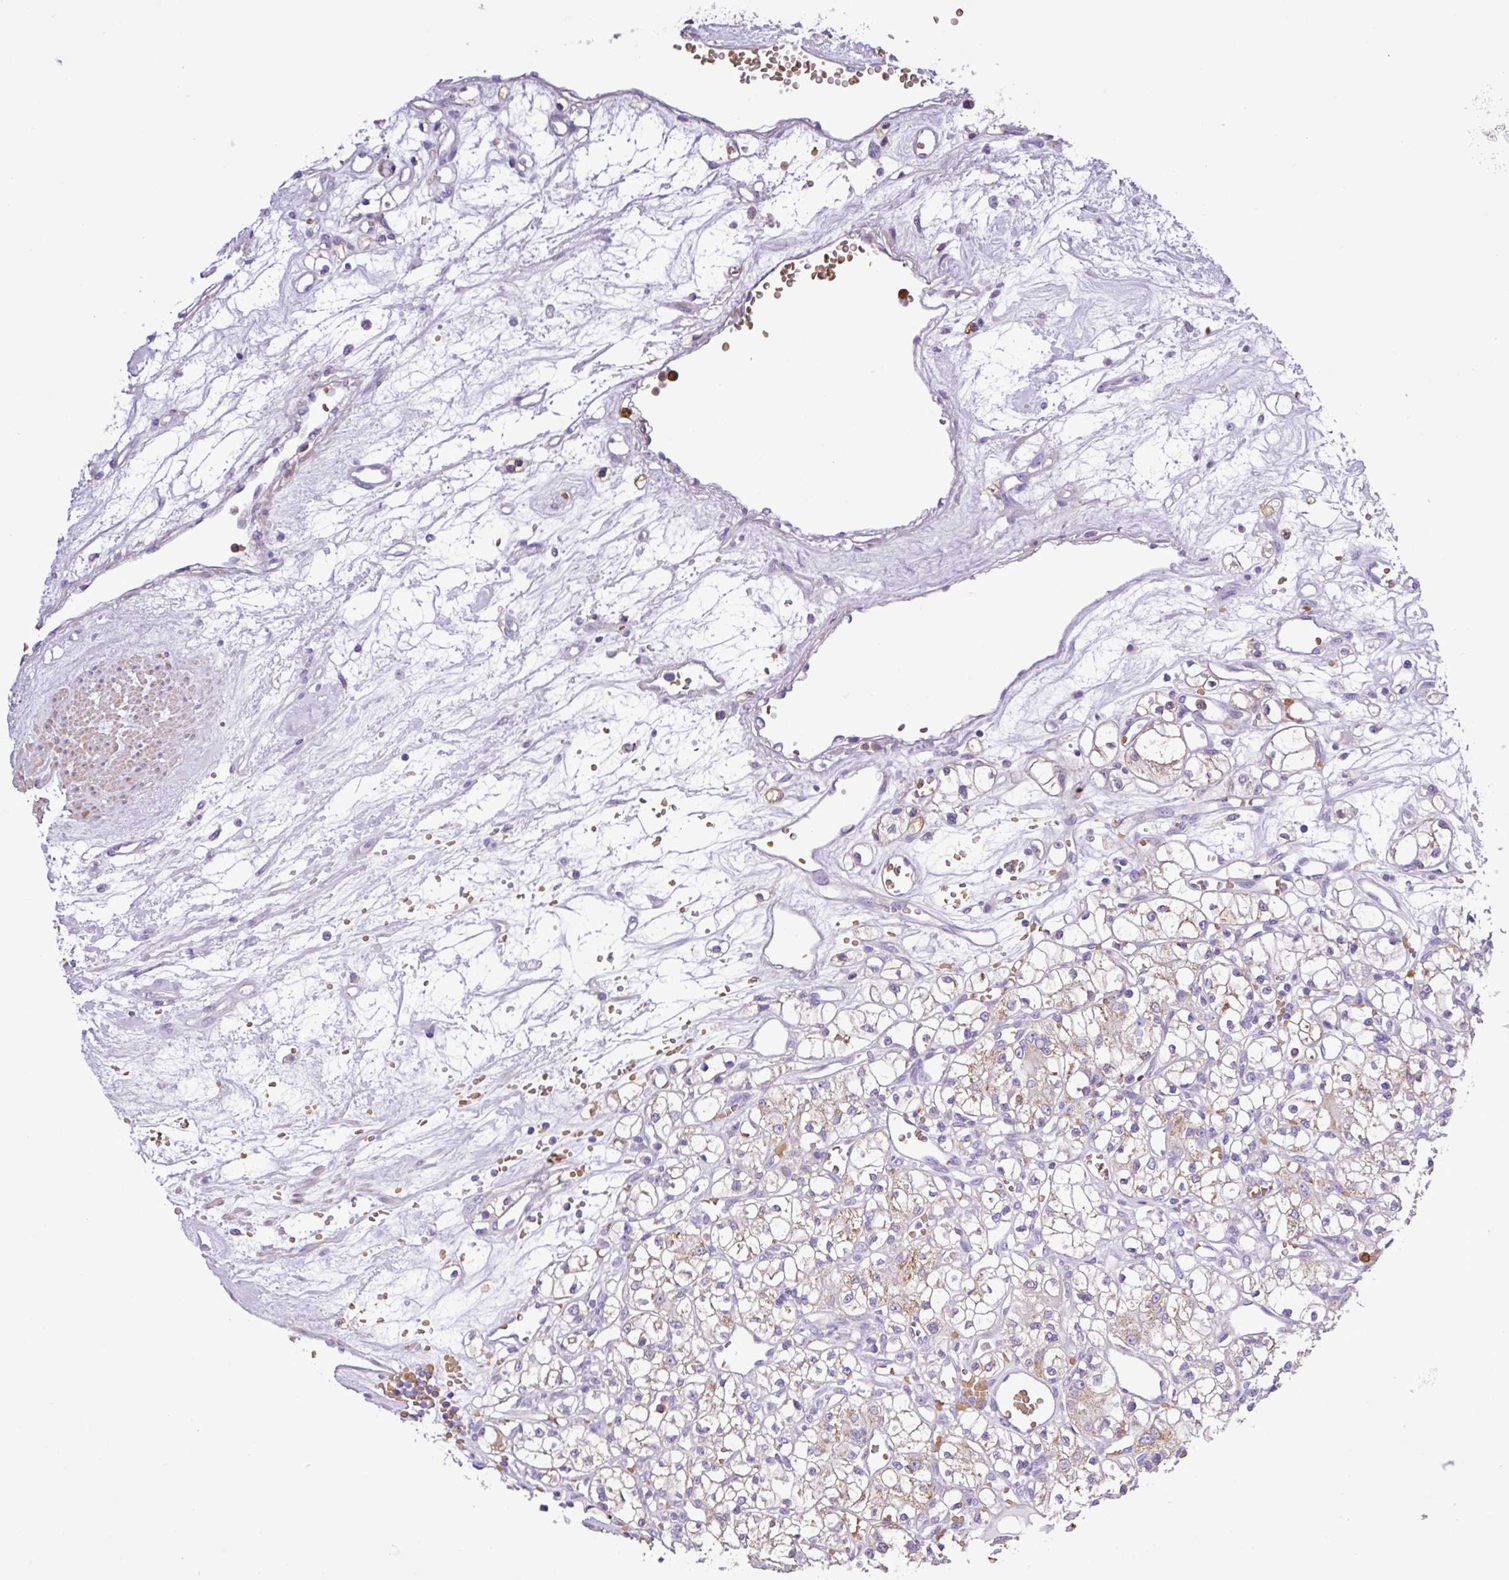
{"staining": {"intensity": "weak", "quantity": "<25%", "location": "cytoplasmic/membranous"}, "tissue": "renal cancer", "cell_type": "Tumor cells", "image_type": "cancer", "snomed": [{"axis": "morphology", "description": "Adenocarcinoma, NOS"}, {"axis": "topography", "description": "Kidney"}], "caption": "A high-resolution micrograph shows immunohistochemistry staining of renal cancer (adenocarcinoma), which displays no significant staining in tumor cells.", "gene": "MGAT4B", "patient": {"sex": "female", "age": 59}}